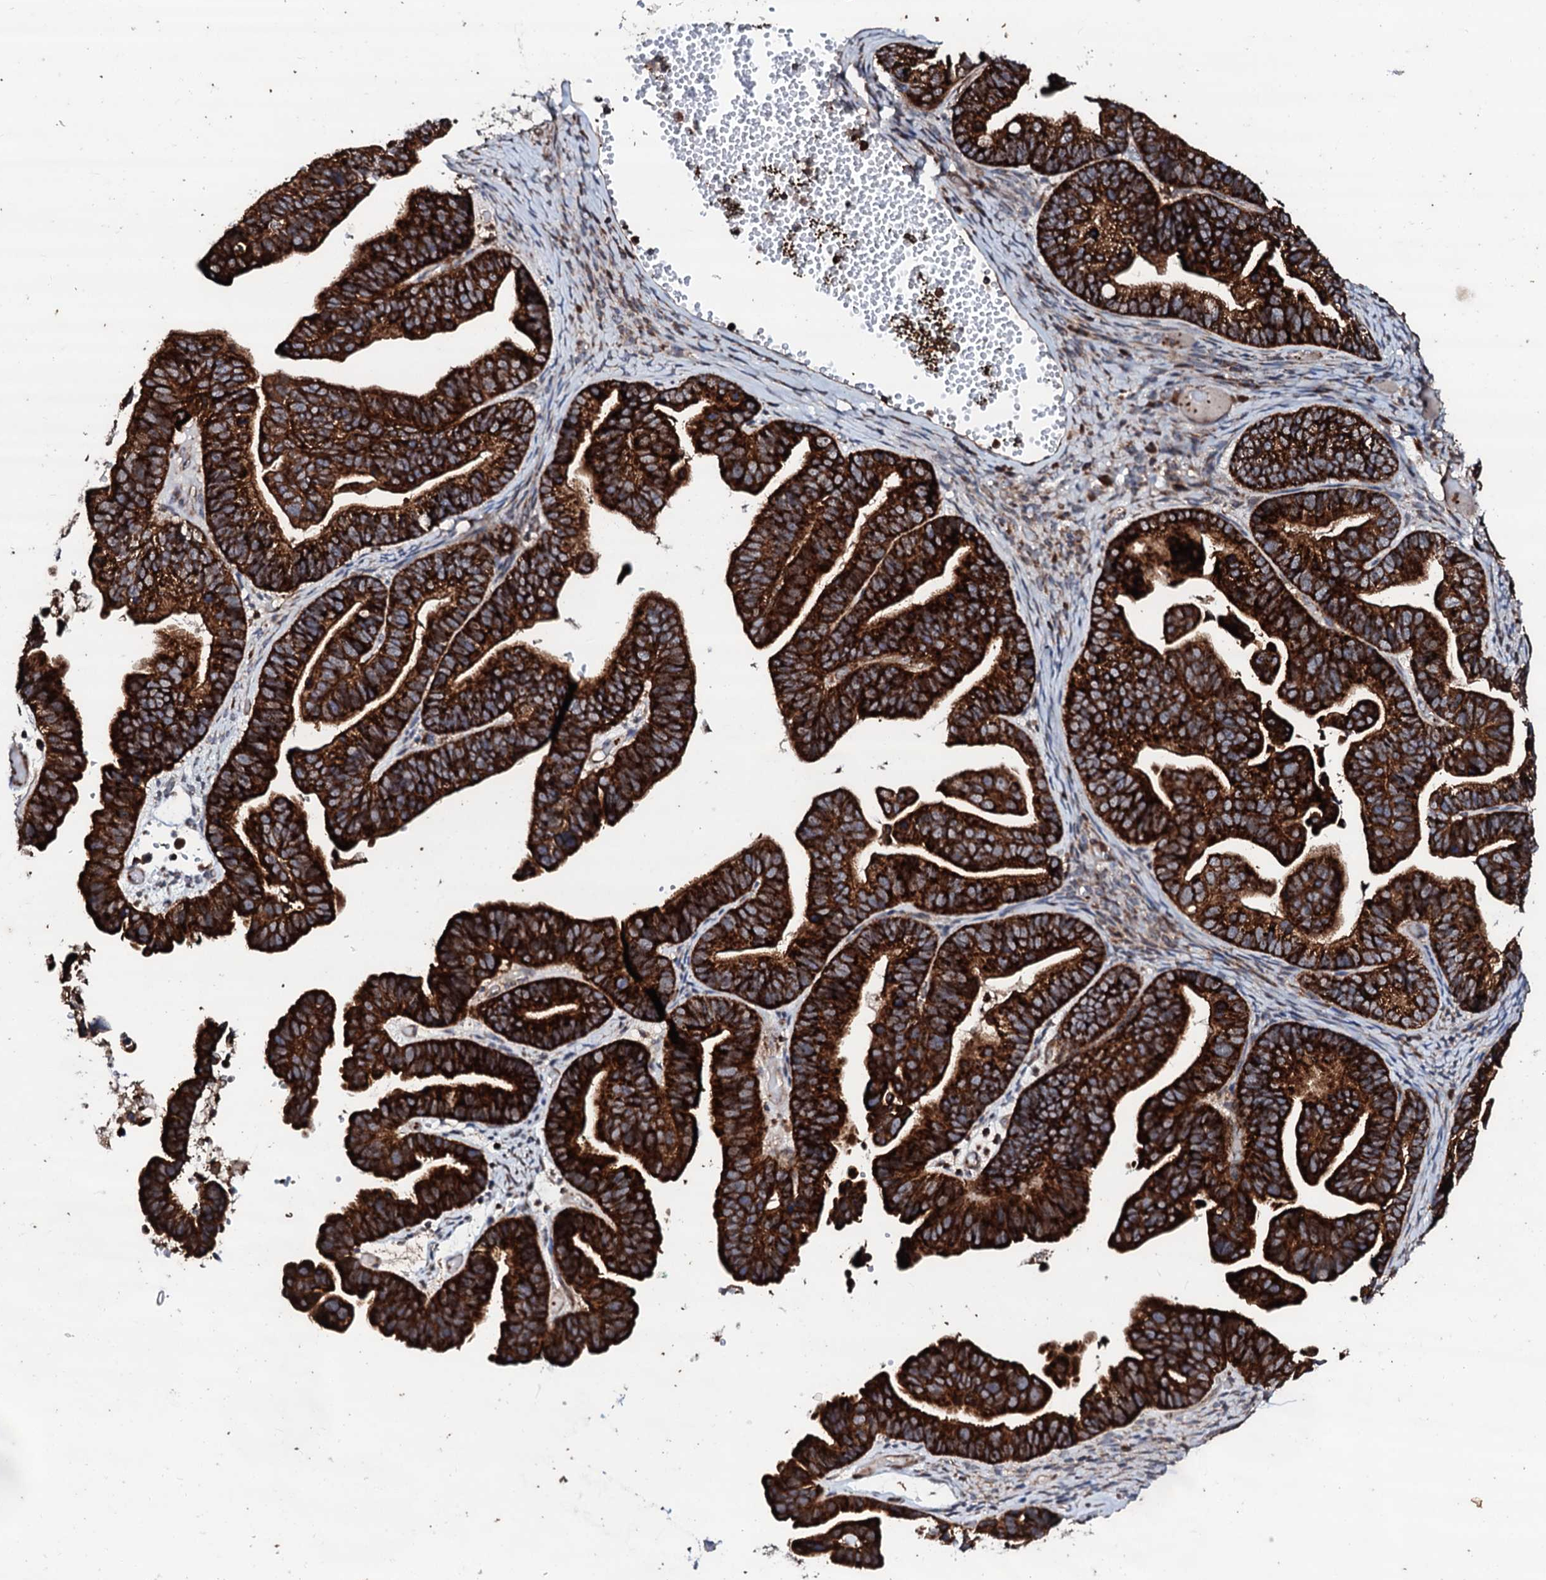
{"staining": {"intensity": "strong", "quantity": ">75%", "location": "cytoplasmic/membranous"}, "tissue": "ovarian cancer", "cell_type": "Tumor cells", "image_type": "cancer", "snomed": [{"axis": "morphology", "description": "Cystadenocarcinoma, serous, NOS"}, {"axis": "topography", "description": "Ovary"}], "caption": "Ovarian serous cystadenocarcinoma tissue reveals strong cytoplasmic/membranous expression in approximately >75% of tumor cells", "gene": "SDHAF2", "patient": {"sex": "female", "age": 56}}